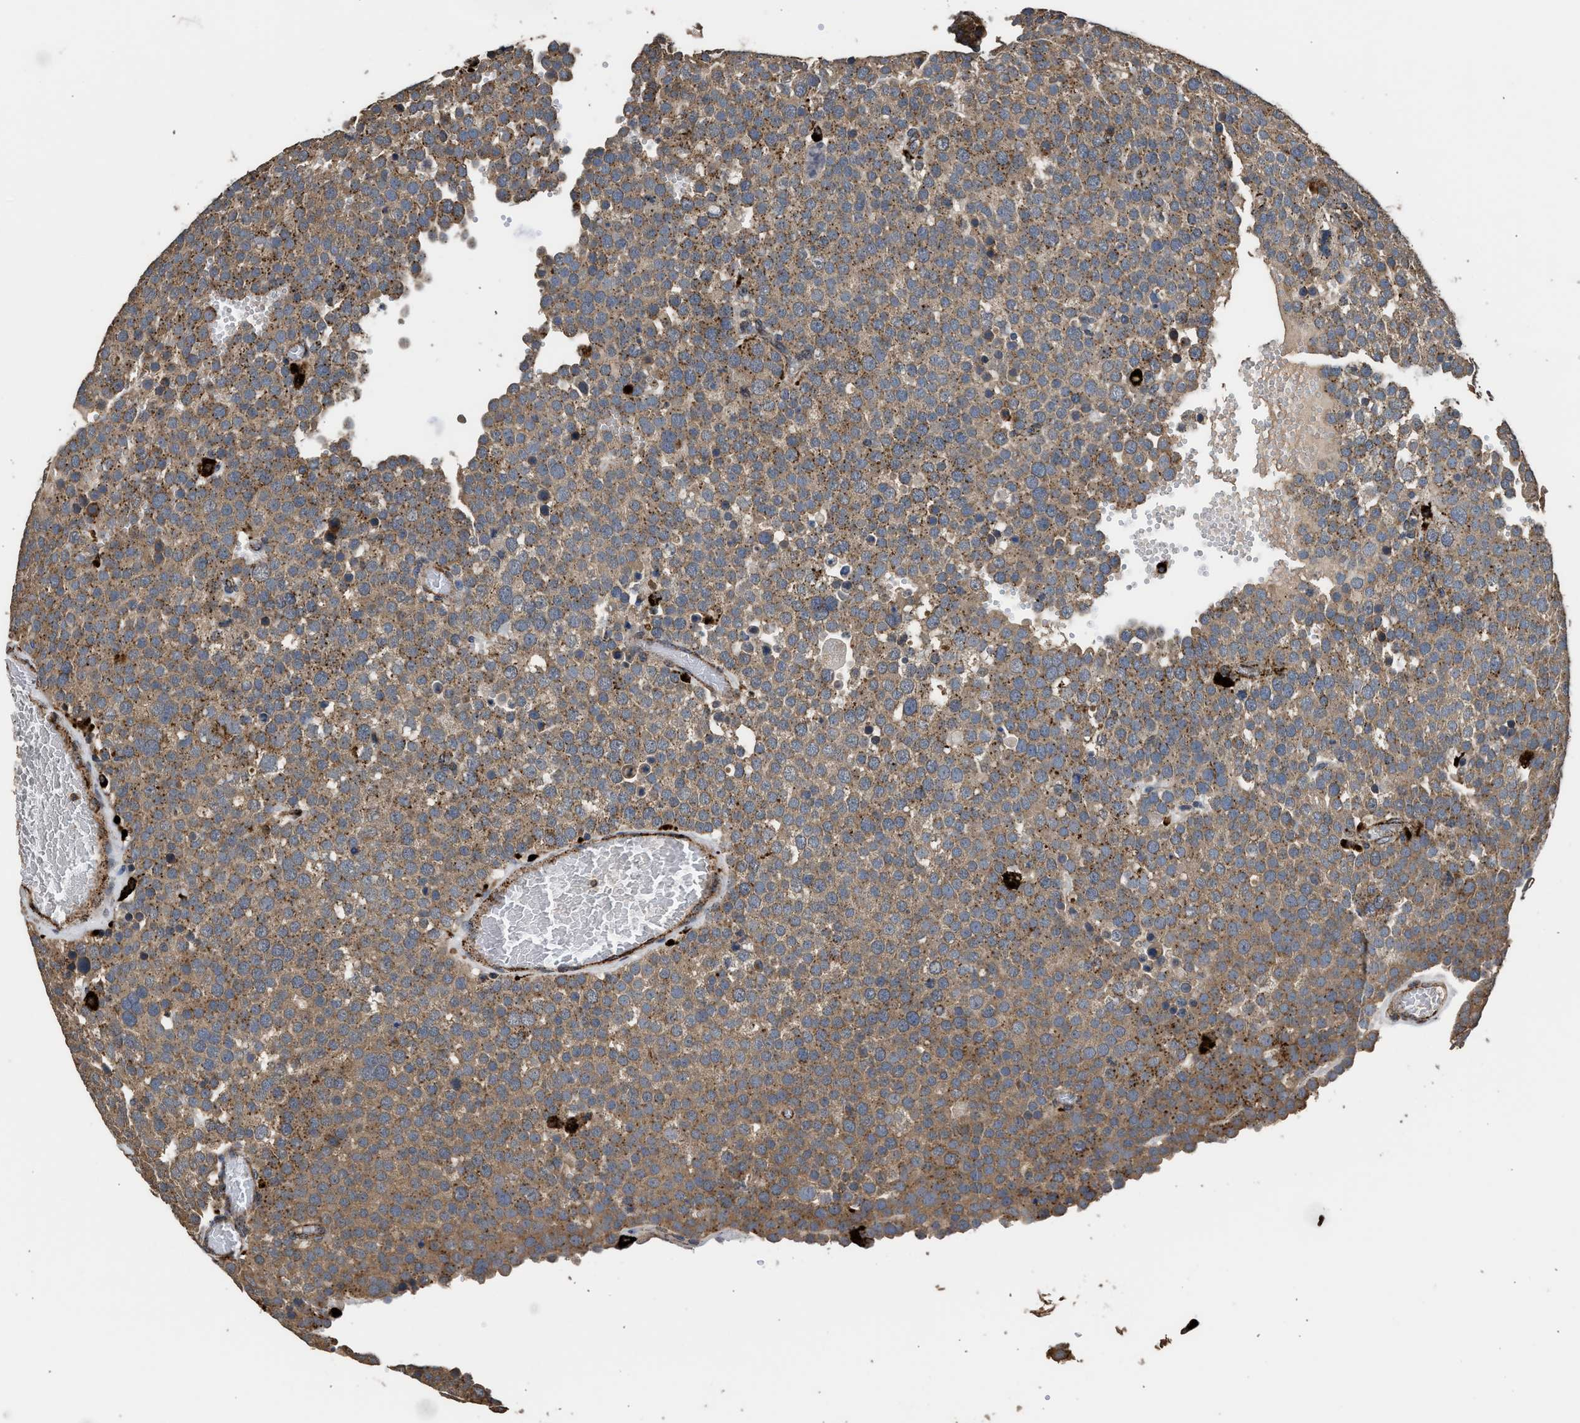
{"staining": {"intensity": "moderate", "quantity": ">75%", "location": "cytoplasmic/membranous"}, "tissue": "testis cancer", "cell_type": "Tumor cells", "image_type": "cancer", "snomed": [{"axis": "morphology", "description": "Normal tissue, NOS"}, {"axis": "morphology", "description": "Seminoma, NOS"}, {"axis": "topography", "description": "Testis"}], "caption": "This is an image of immunohistochemistry (IHC) staining of seminoma (testis), which shows moderate expression in the cytoplasmic/membranous of tumor cells.", "gene": "CTSV", "patient": {"sex": "male", "age": 71}}